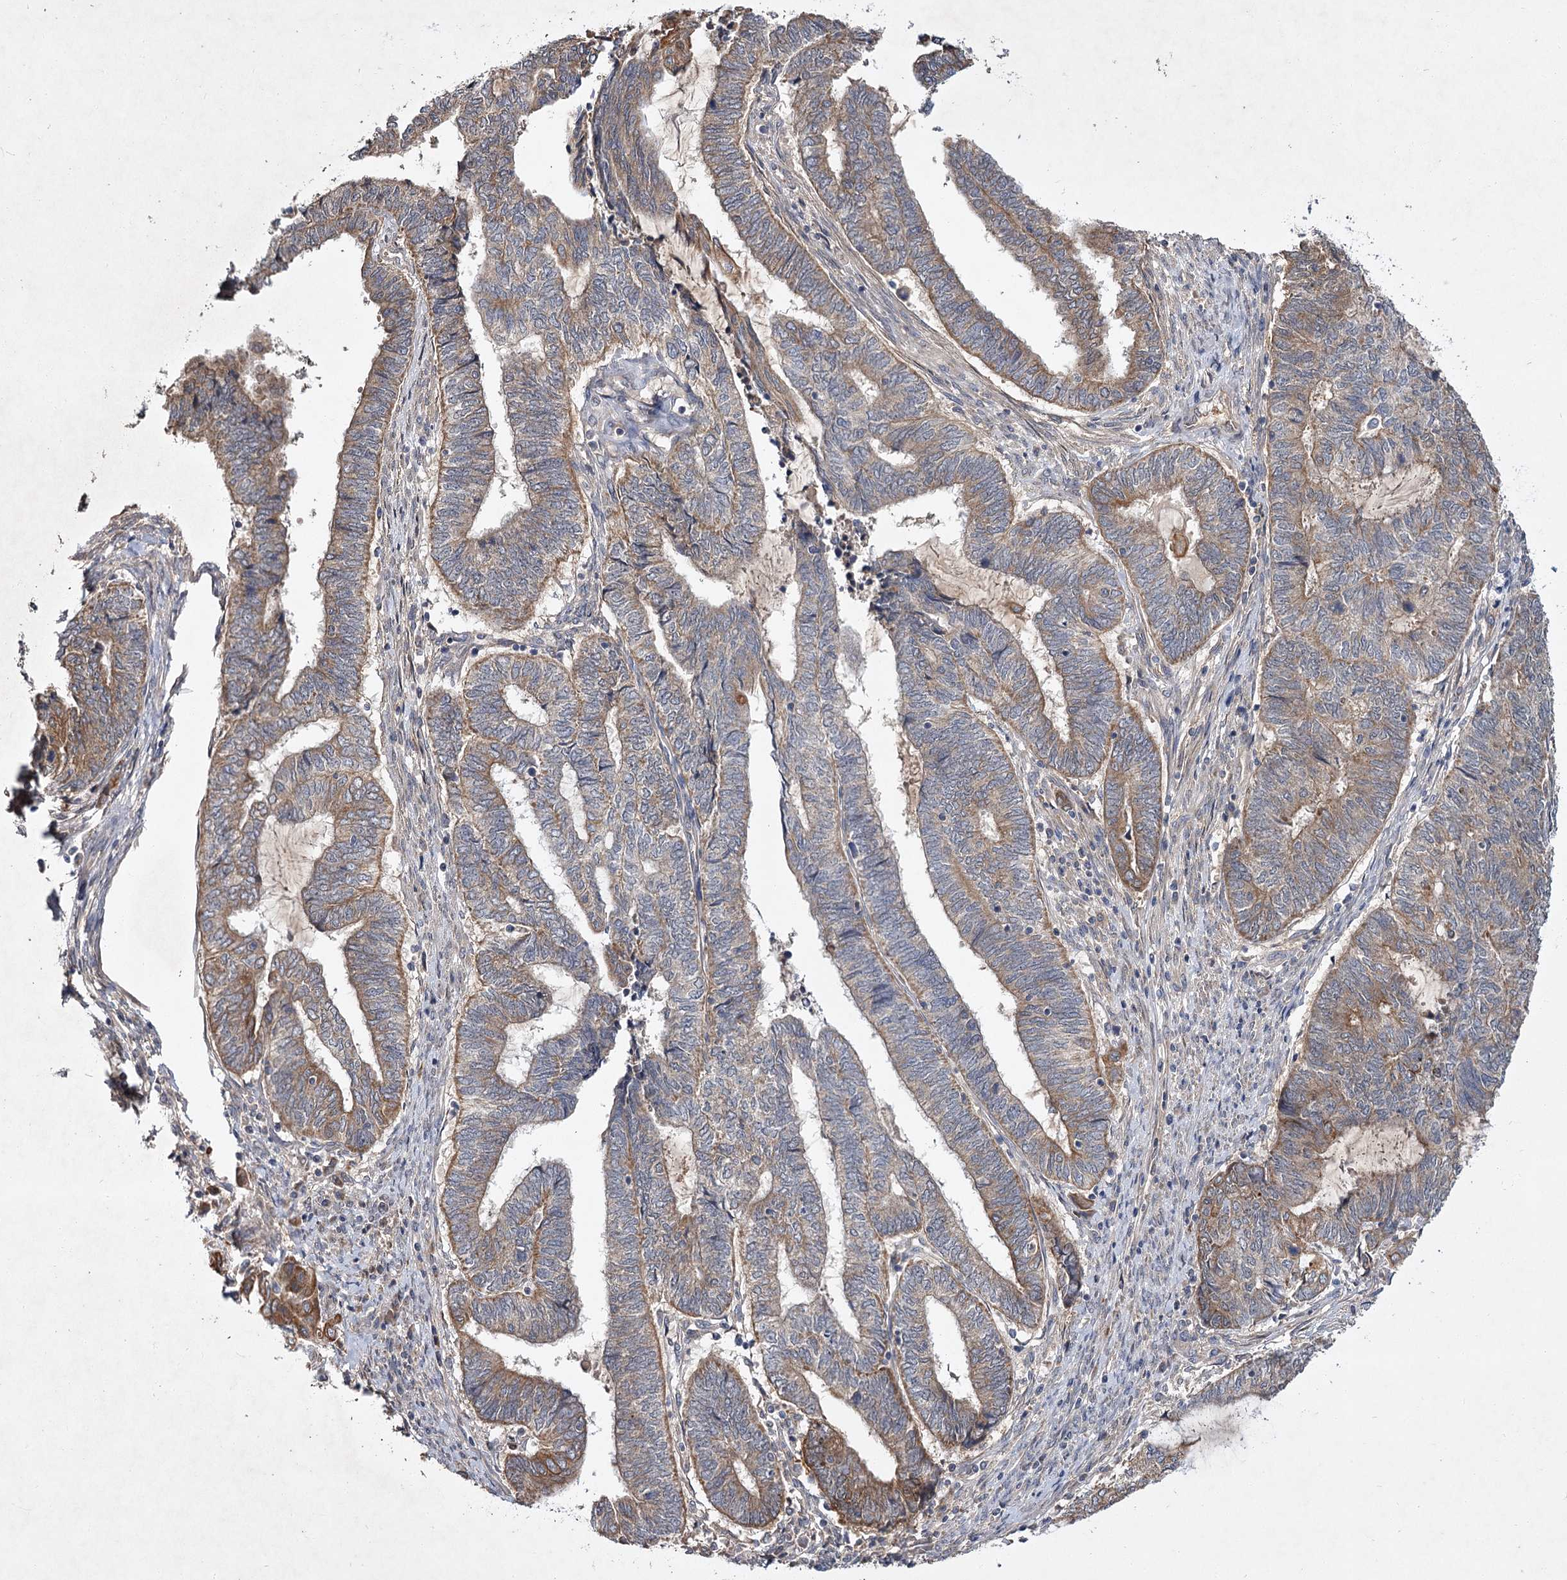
{"staining": {"intensity": "moderate", "quantity": "25%-75%", "location": "cytoplasmic/membranous"}, "tissue": "endometrial cancer", "cell_type": "Tumor cells", "image_type": "cancer", "snomed": [{"axis": "morphology", "description": "Adenocarcinoma, NOS"}, {"axis": "topography", "description": "Uterus"}, {"axis": "topography", "description": "Endometrium"}], "caption": "Immunohistochemistry staining of endometrial cancer (adenocarcinoma), which displays medium levels of moderate cytoplasmic/membranous positivity in about 25%-75% of tumor cells indicating moderate cytoplasmic/membranous protein expression. The staining was performed using DAB (3,3'-diaminobenzidine) (brown) for protein detection and nuclei were counterstained in hematoxylin (blue).", "gene": "MFN1", "patient": {"sex": "female", "age": 70}}